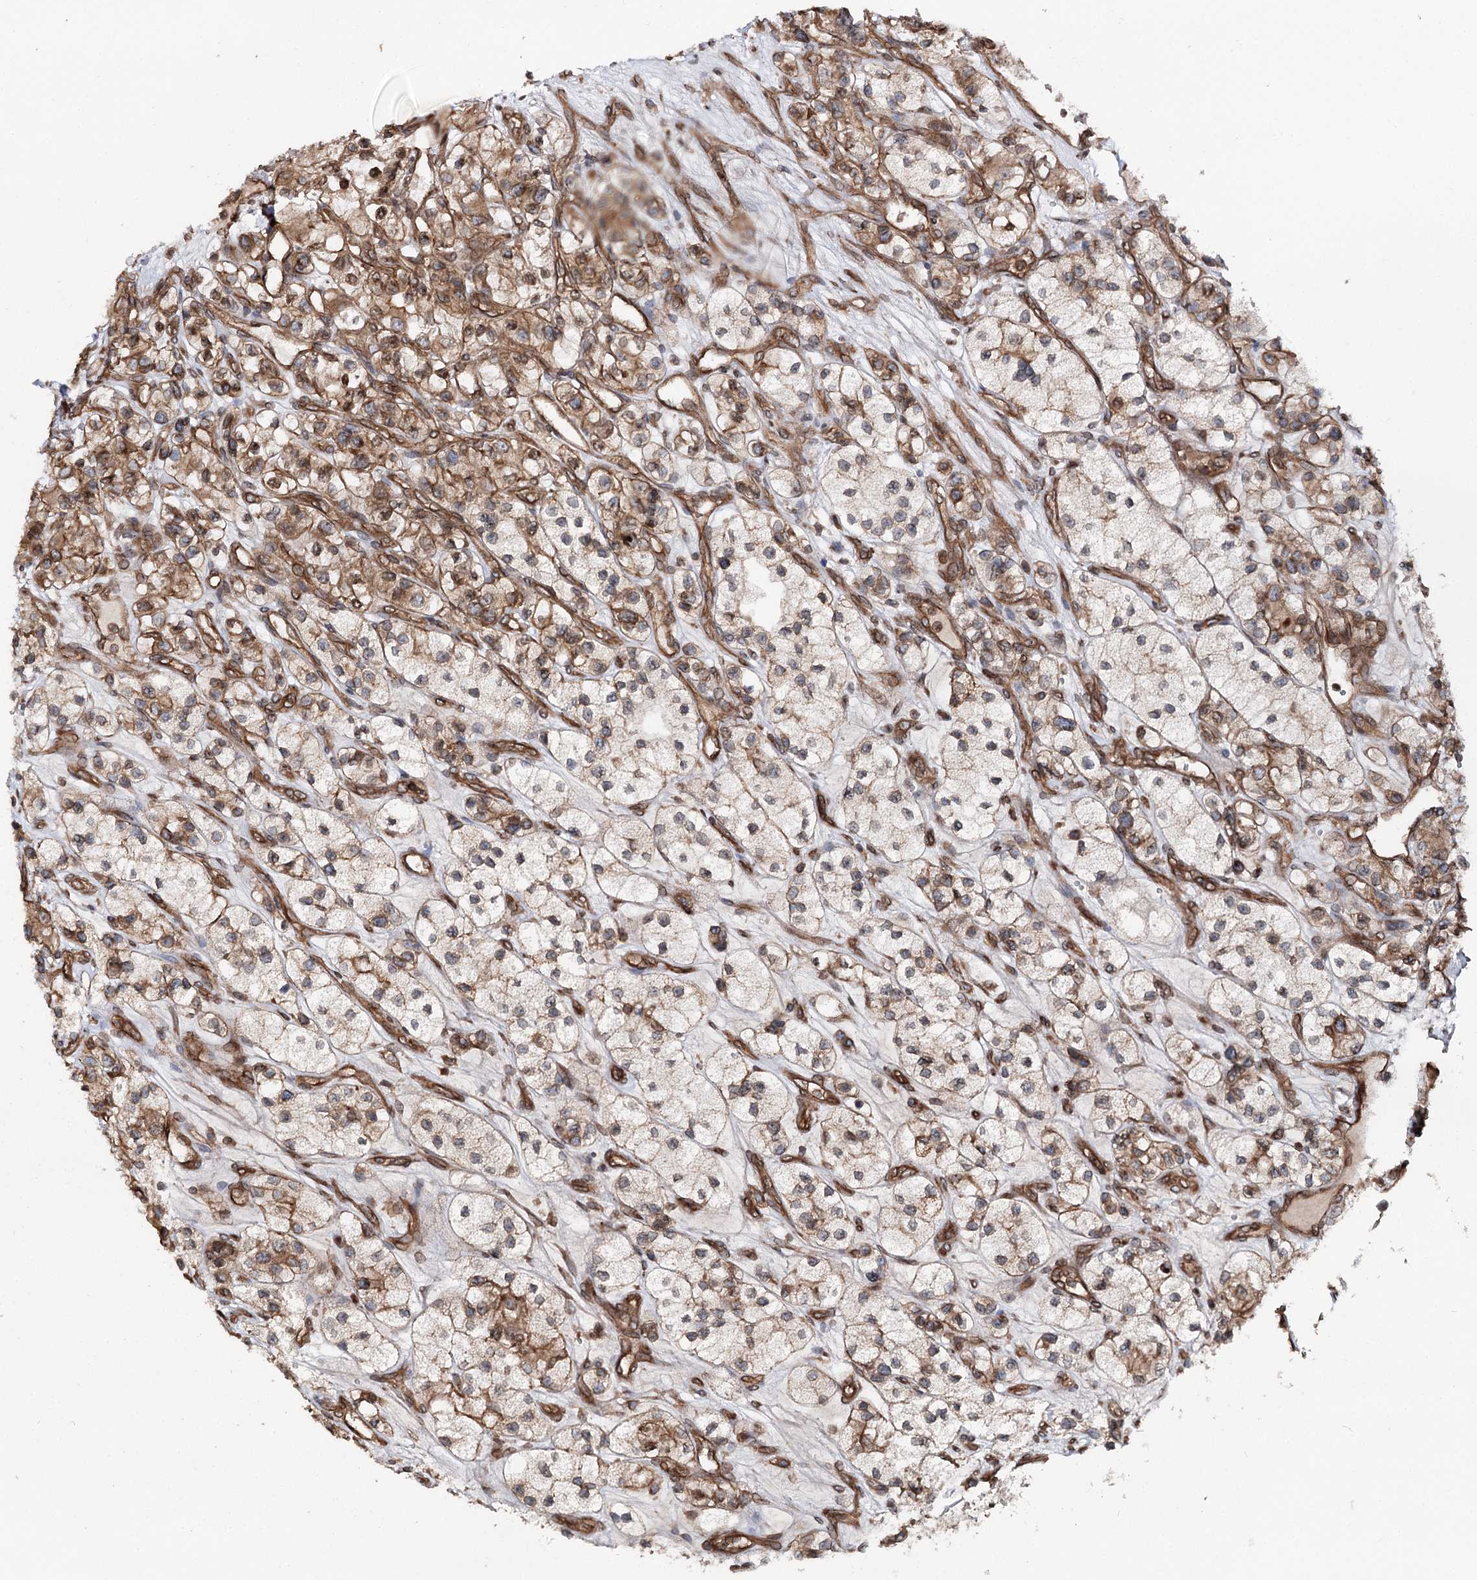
{"staining": {"intensity": "moderate", "quantity": "25%-75%", "location": "cytoplasmic/membranous,nuclear"}, "tissue": "renal cancer", "cell_type": "Tumor cells", "image_type": "cancer", "snomed": [{"axis": "morphology", "description": "Adenocarcinoma, NOS"}, {"axis": "topography", "description": "Kidney"}], "caption": "A micrograph of renal adenocarcinoma stained for a protein exhibits moderate cytoplasmic/membranous and nuclear brown staining in tumor cells.", "gene": "FGFR1OP2", "patient": {"sex": "female", "age": 57}}